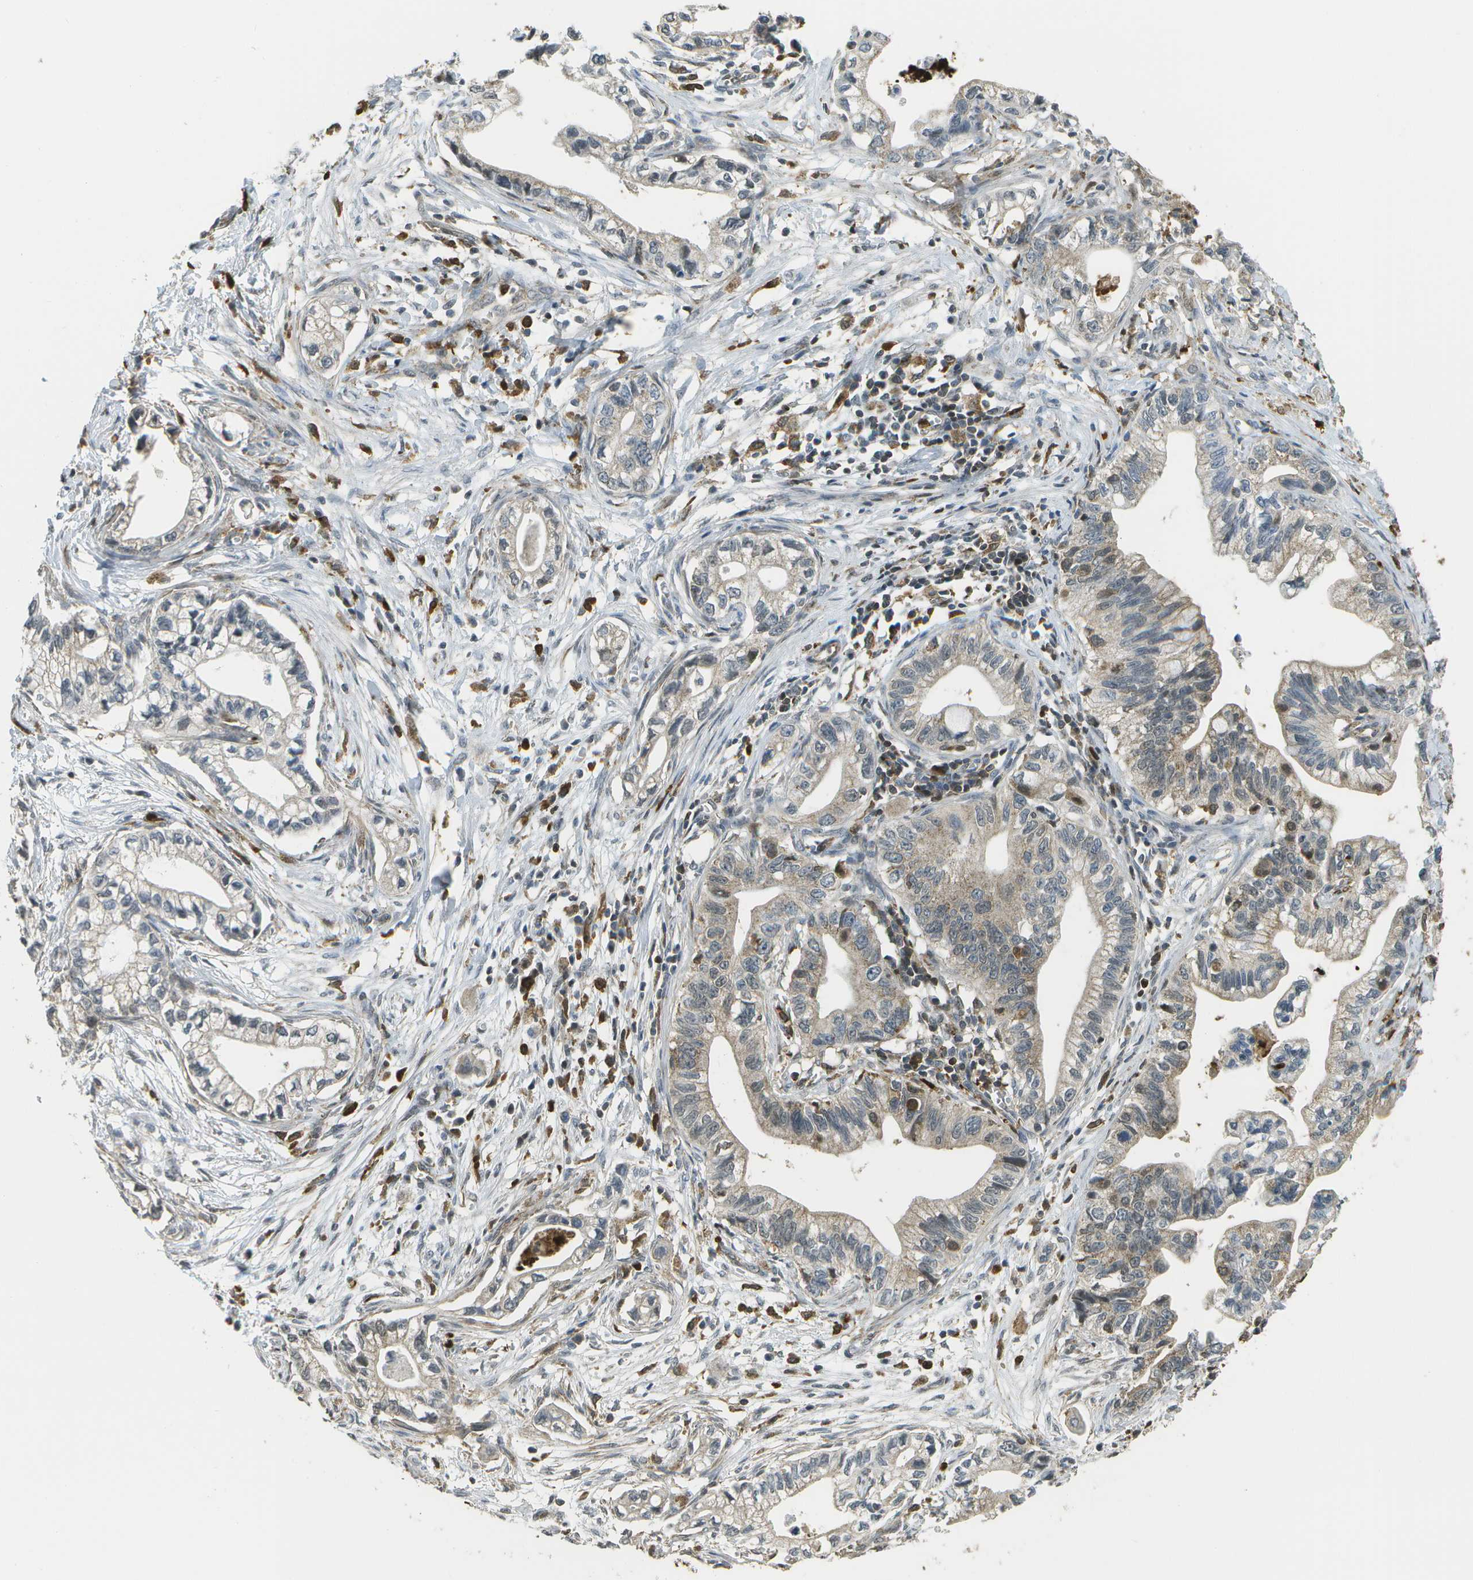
{"staining": {"intensity": "weak", "quantity": "<25%", "location": "cytoplasmic/membranous"}, "tissue": "pancreatic cancer", "cell_type": "Tumor cells", "image_type": "cancer", "snomed": [{"axis": "morphology", "description": "Adenocarcinoma, NOS"}, {"axis": "topography", "description": "Pancreas"}], "caption": "Histopathology image shows no protein staining in tumor cells of adenocarcinoma (pancreatic) tissue.", "gene": "CACHD1", "patient": {"sex": "male", "age": 56}}